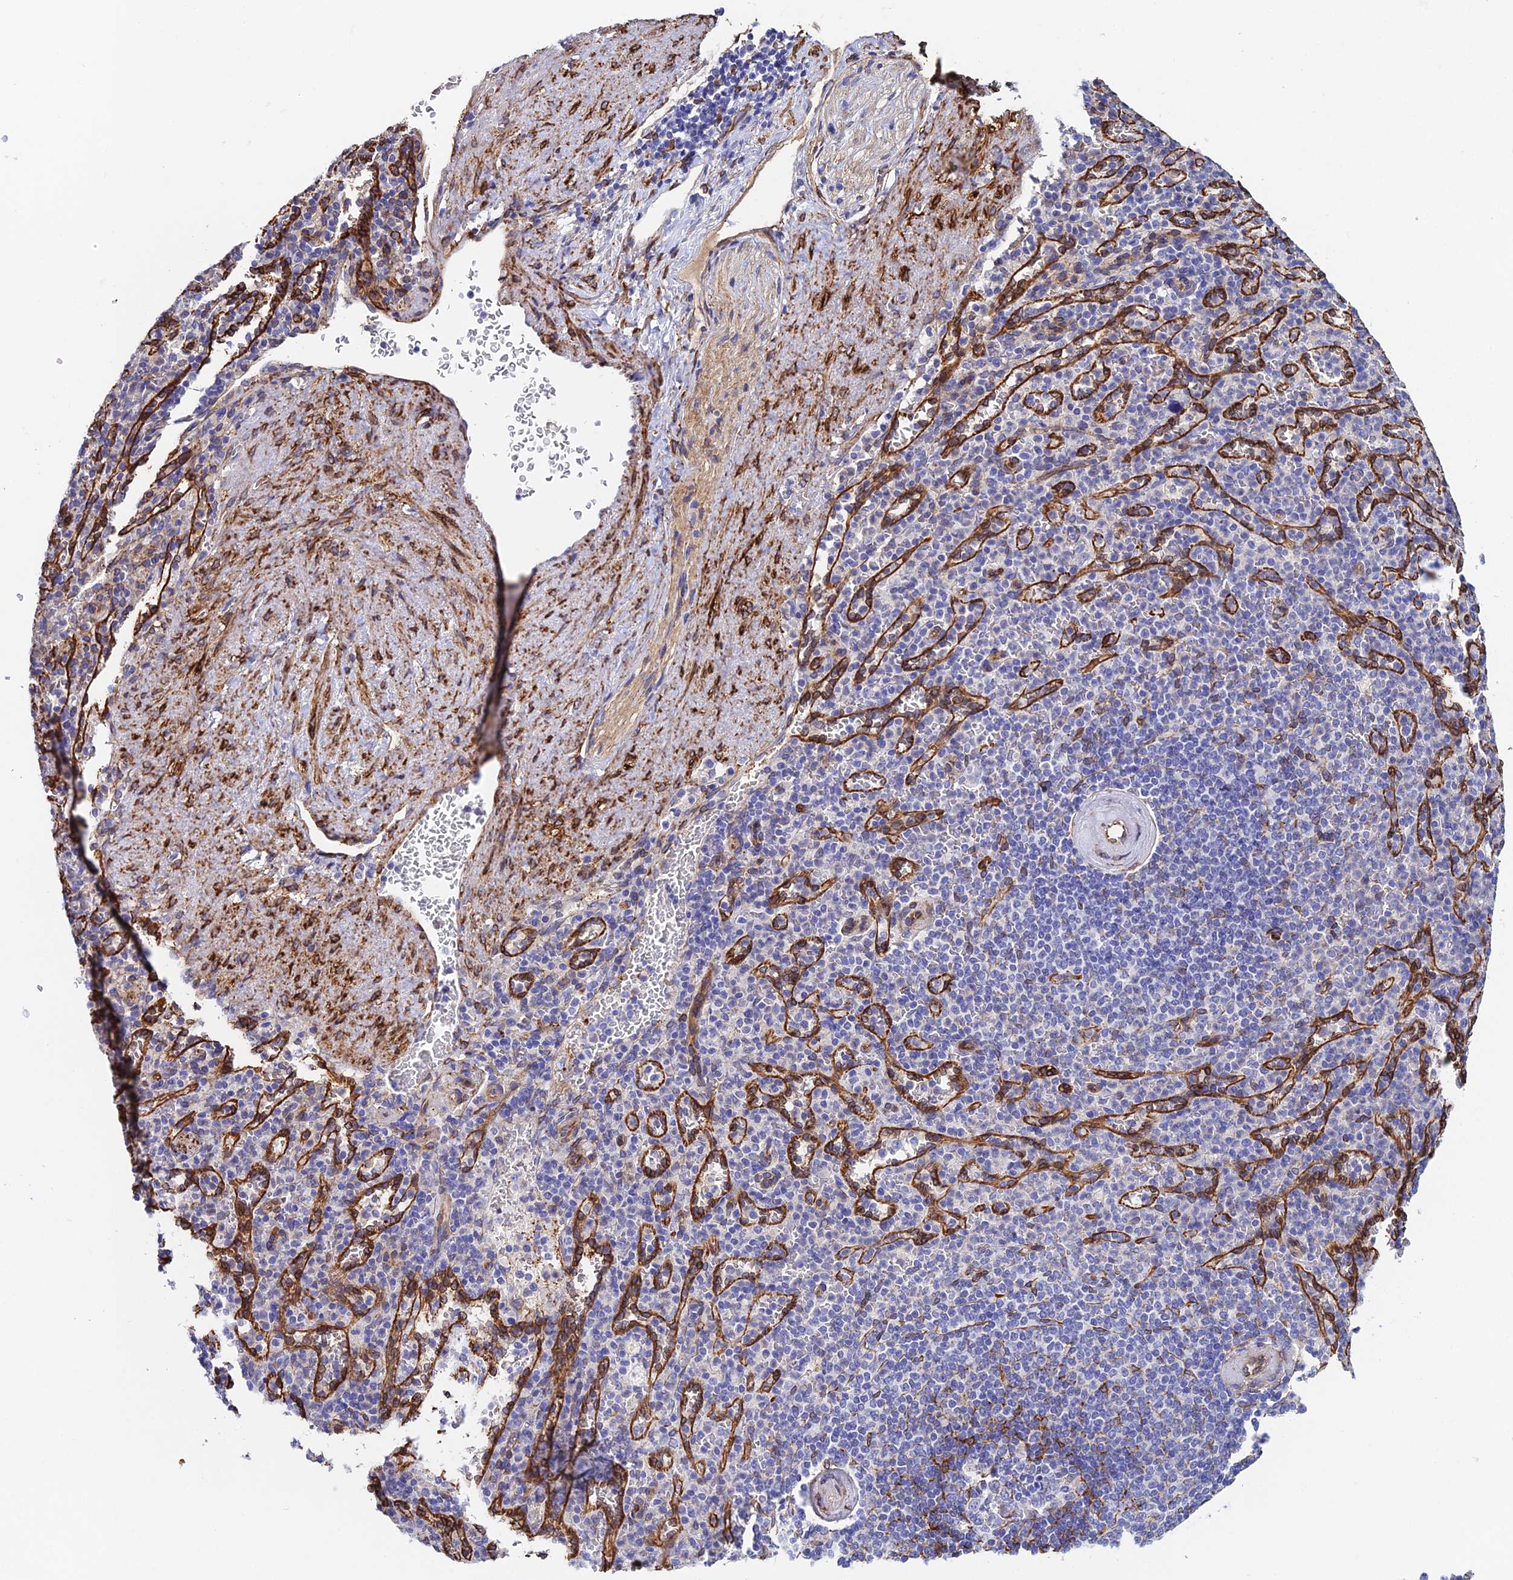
{"staining": {"intensity": "negative", "quantity": "none", "location": "none"}, "tissue": "spleen", "cell_type": "Cells in red pulp", "image_type": "normal", "snomed": [{"axis": "morphology", "description": "Normal tissue, NOS"}, {"axis": "topography", "description": "Spleen"}], "caption": "The histopathology image reveals no significant expression in cells in red pulp of spleen. Nuclei are stained in blue.", "gene": "MXRA7", "patient": {"sex": "female", "age": 74}}